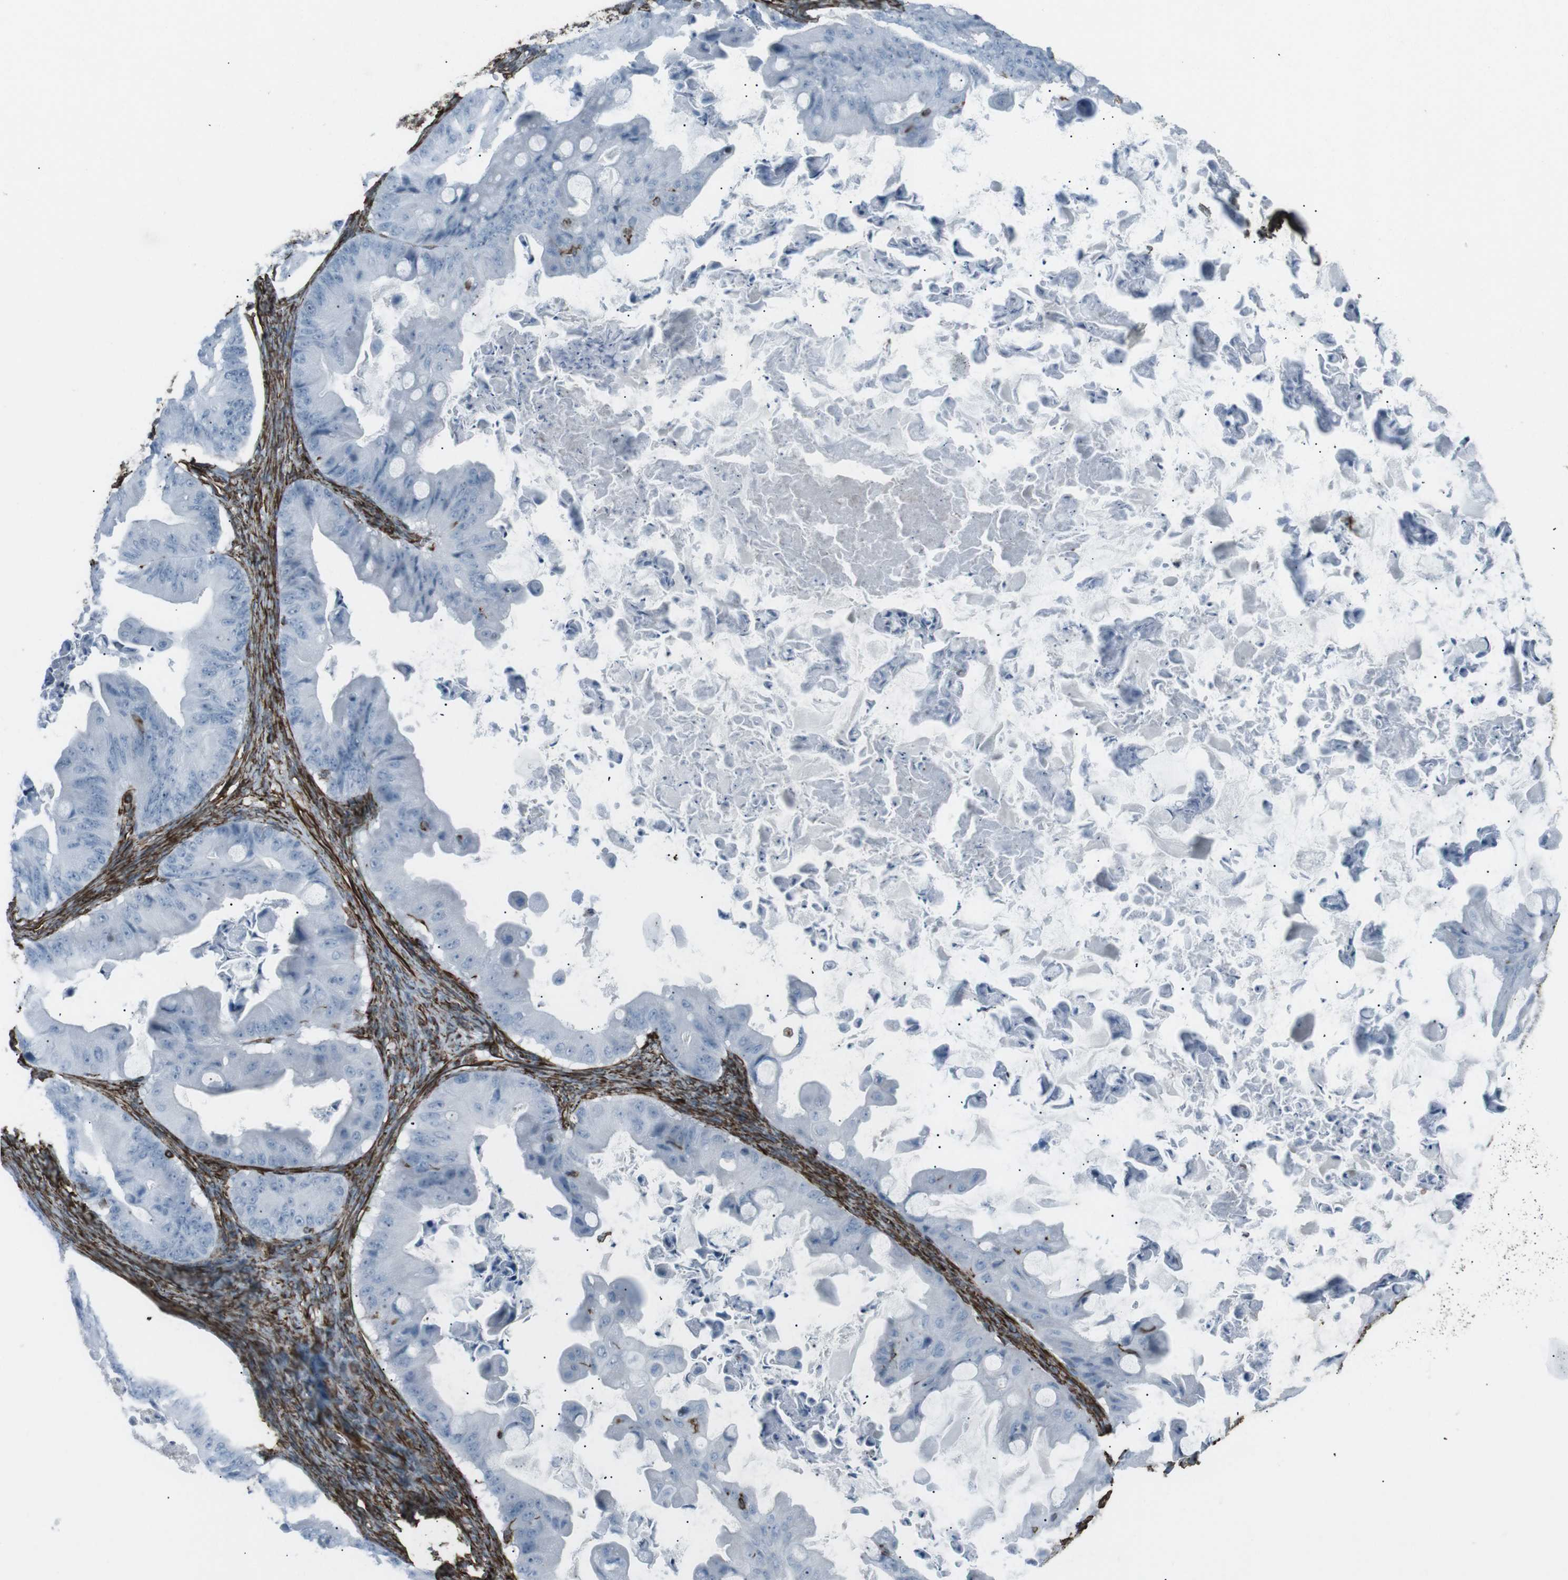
{"staining": {"intensity": "negative", "quantity": "none", "location": "none"}, "tissue": "ovarian cancer", "cell_type": "Tumor cells", "image_type": "cancer", "snomed": [{"axis": "morphology", "description": "Cystadenocarcinoma, mucinous, NOS"}, {"axis": "topography", "description": "Ovary"}], "caption": "There is no significant expression in tumor cells of mucinous cystadenocarcinoma (ovarian).", "gene": "ZDHHC6", "patient": {"sex": "female", "age": 37}}